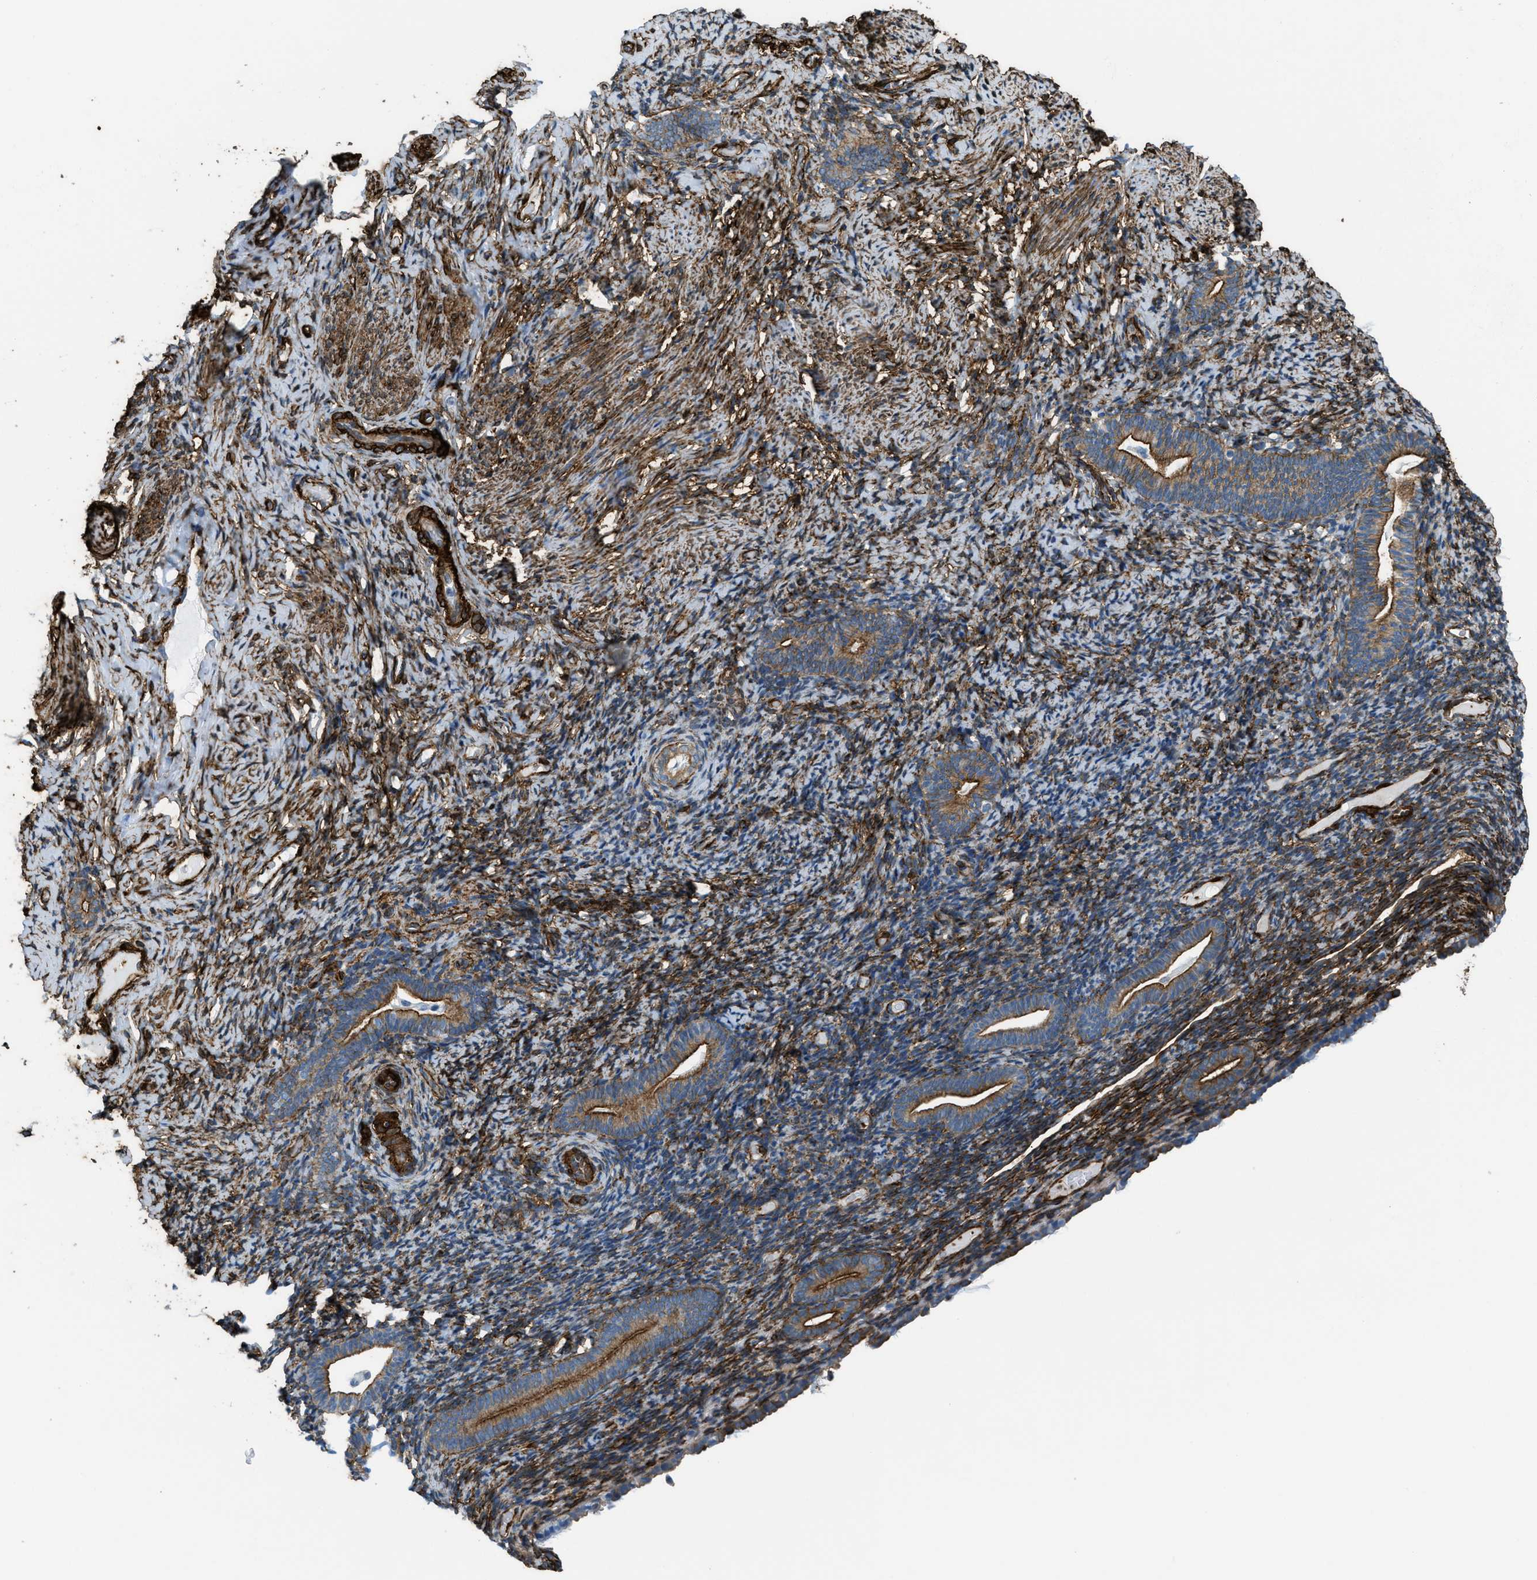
{"staining": {"intensity": "strong", "quantity": ">75%", "location": "cytoplasmic/membranous"}, "tissue": "endometrium", "cell_type": "Cells in endometrial stroma", "image_type": "normal", "snomed": [{"axis": "morphology", "description": "Normal tissue, NOS"}, {"axis": "topography", "description": "Endometrium"}], "caption": "This histopathology image displays benign endometrium stained with IHC to label a protein in brown. The cytoplasmic/membranous of cells in endometrial stroma show strong positivity for the protein. Nuclei are counter-stained blue.", "gene": "CALD1", "patient": {"sex": "female", "age": 51}}